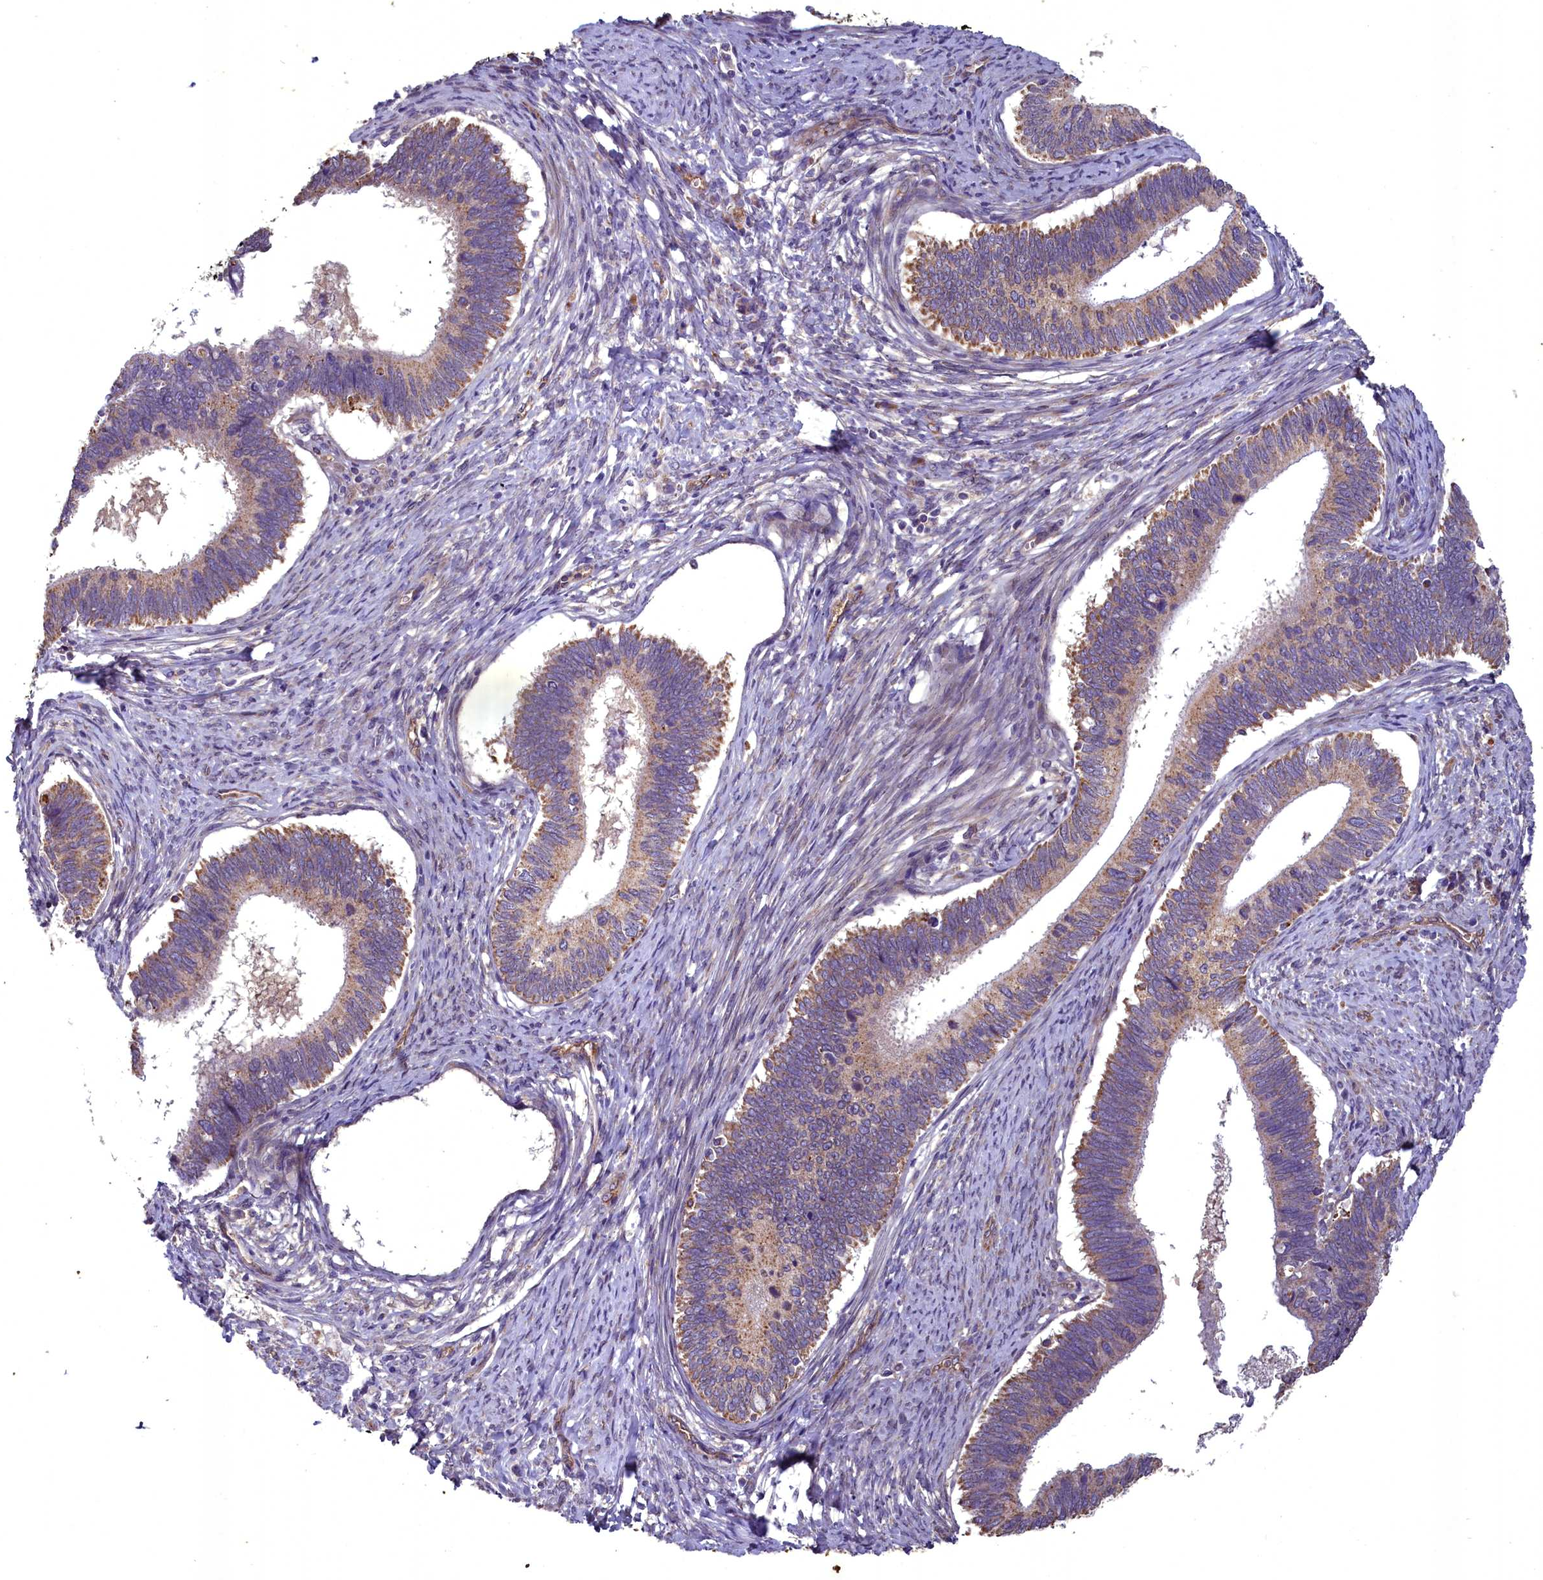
{"staining": {"intensity": "moderate", "quantity": "<25%", "location": "cytoplasmic/membranous"}, "tissue": "cervical cancer", "cell_type": "Tumor cells", "image_type": "cancer", "snomed": [{"axis": "morphology", "description": "Adenocarcinoma, NOS"}, {"axis": "topography", "description": "Cervix"}], "caption": "Immunohistochemical staining of cervical adenocarcinoma demonstrates low levels of moderate cytoplasmic/membranous staining in about <25% of tumor cells.", "gene": "ACAD8", "patient": {"sex": "female", "age": 42}}